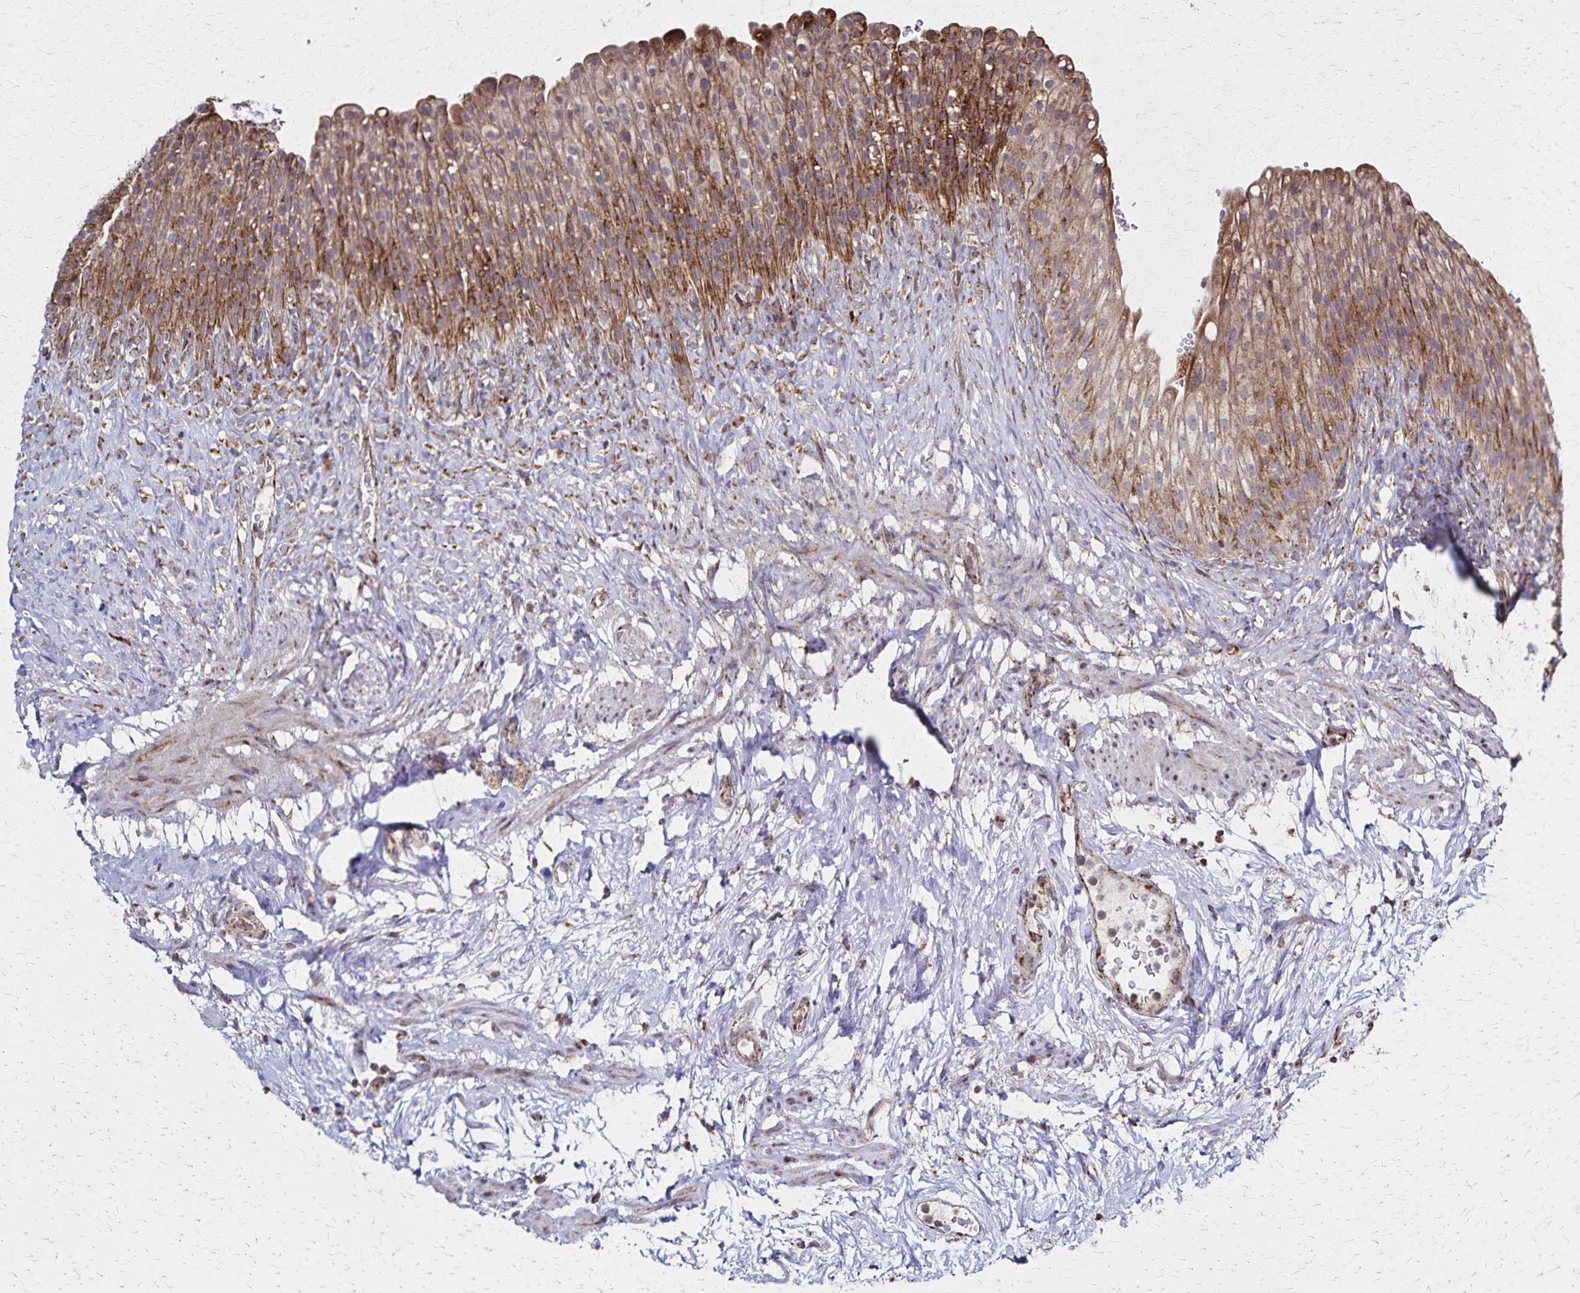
{"staining": {"intensity": "moderate", "quantity": ">75%", "location": "cytoplasmic/membranous"}, "tissue": "urinary bladder", "cell_type": "Urothelial cells", "image_type": "normal", "snomed": [{"axis": "morphology", "description": "Normal tissue, NOS"}, {"axis": "topography", "description": "Urinary bladder"}, {"axis": "topography", "description": "Prostate"}], "caption": "A high-resolution photomicrograph shows IHC staining of unremarkable urinary bladder, which reveals moderate cytoplasmic/membranous staining in approximately >75% of urothelial cells. The staining was performed using DAB to visualize the protein expression in brown, while the nuclei were stained in blue with hematoxylin (Magnification: 20x).", "gene": "NFS1", "patient": {"sex": "male", "age": 76}}